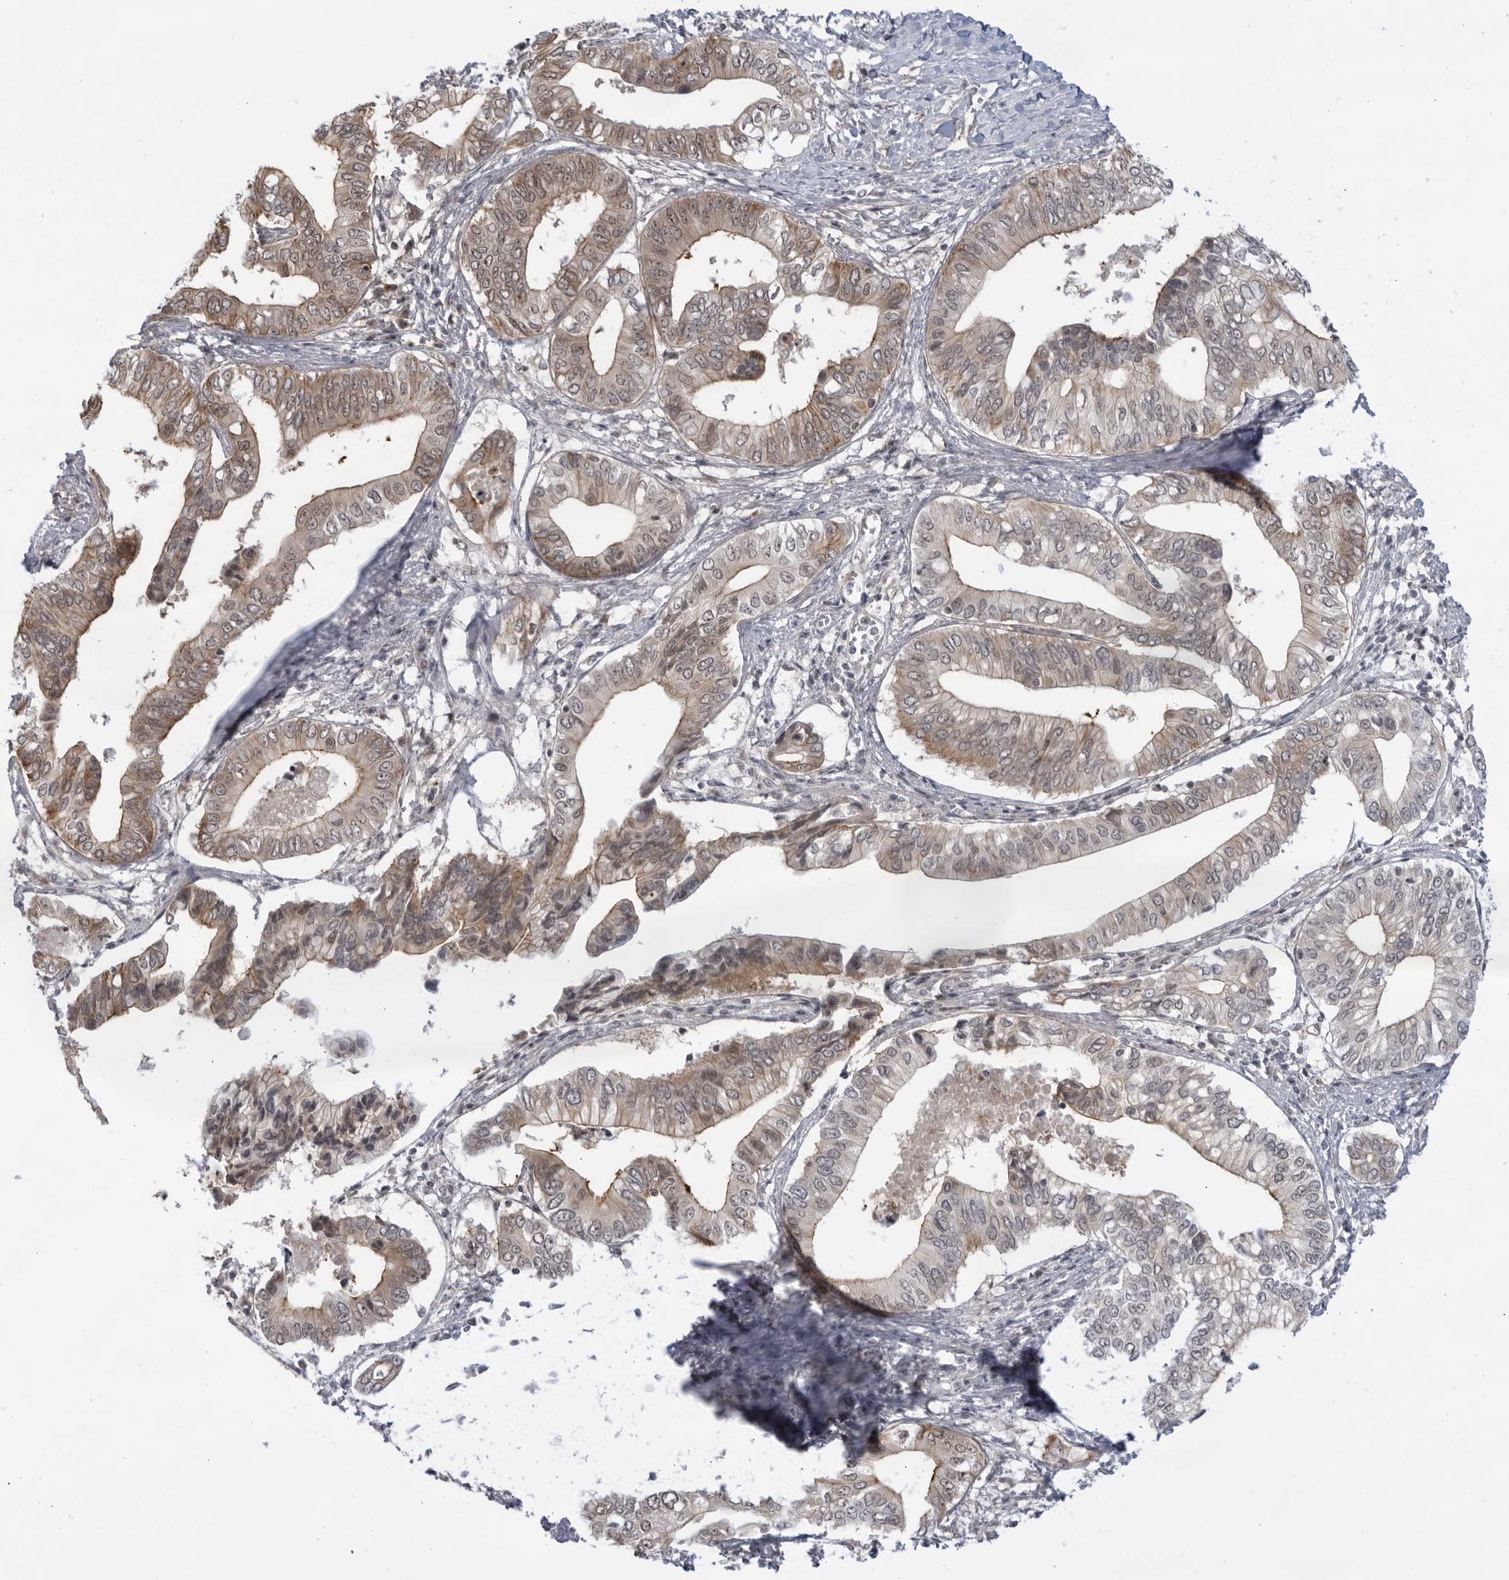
{"staining": {"intensity": "weak", "quantity": ">75%", "location": "cytoplasmic/membranous,nuclear"}, "tissue": "pancreatic cancer", "cell_type": "Tumor cells", "image_type": "cancer", "snomed": [{"axis": "morphology", "description": "Normal tissue, NOS"}, {"axis": "morphology", "description": "Adenocarcinoma, NOS"}, {"axis": "topography", "description": "Pancreas"}, {"axis": "topography", "description": "Peripheral nerve tissue"}], "caption": "The immunohistochemical stain highlights weak cytoplasmic/membranous and nuclear staining in tumor cells of pancreatic cancer (adenocarcinoma) tissue.", "gene": "ITGB3BP", "patient": {"sex": "male", "age": 59}}